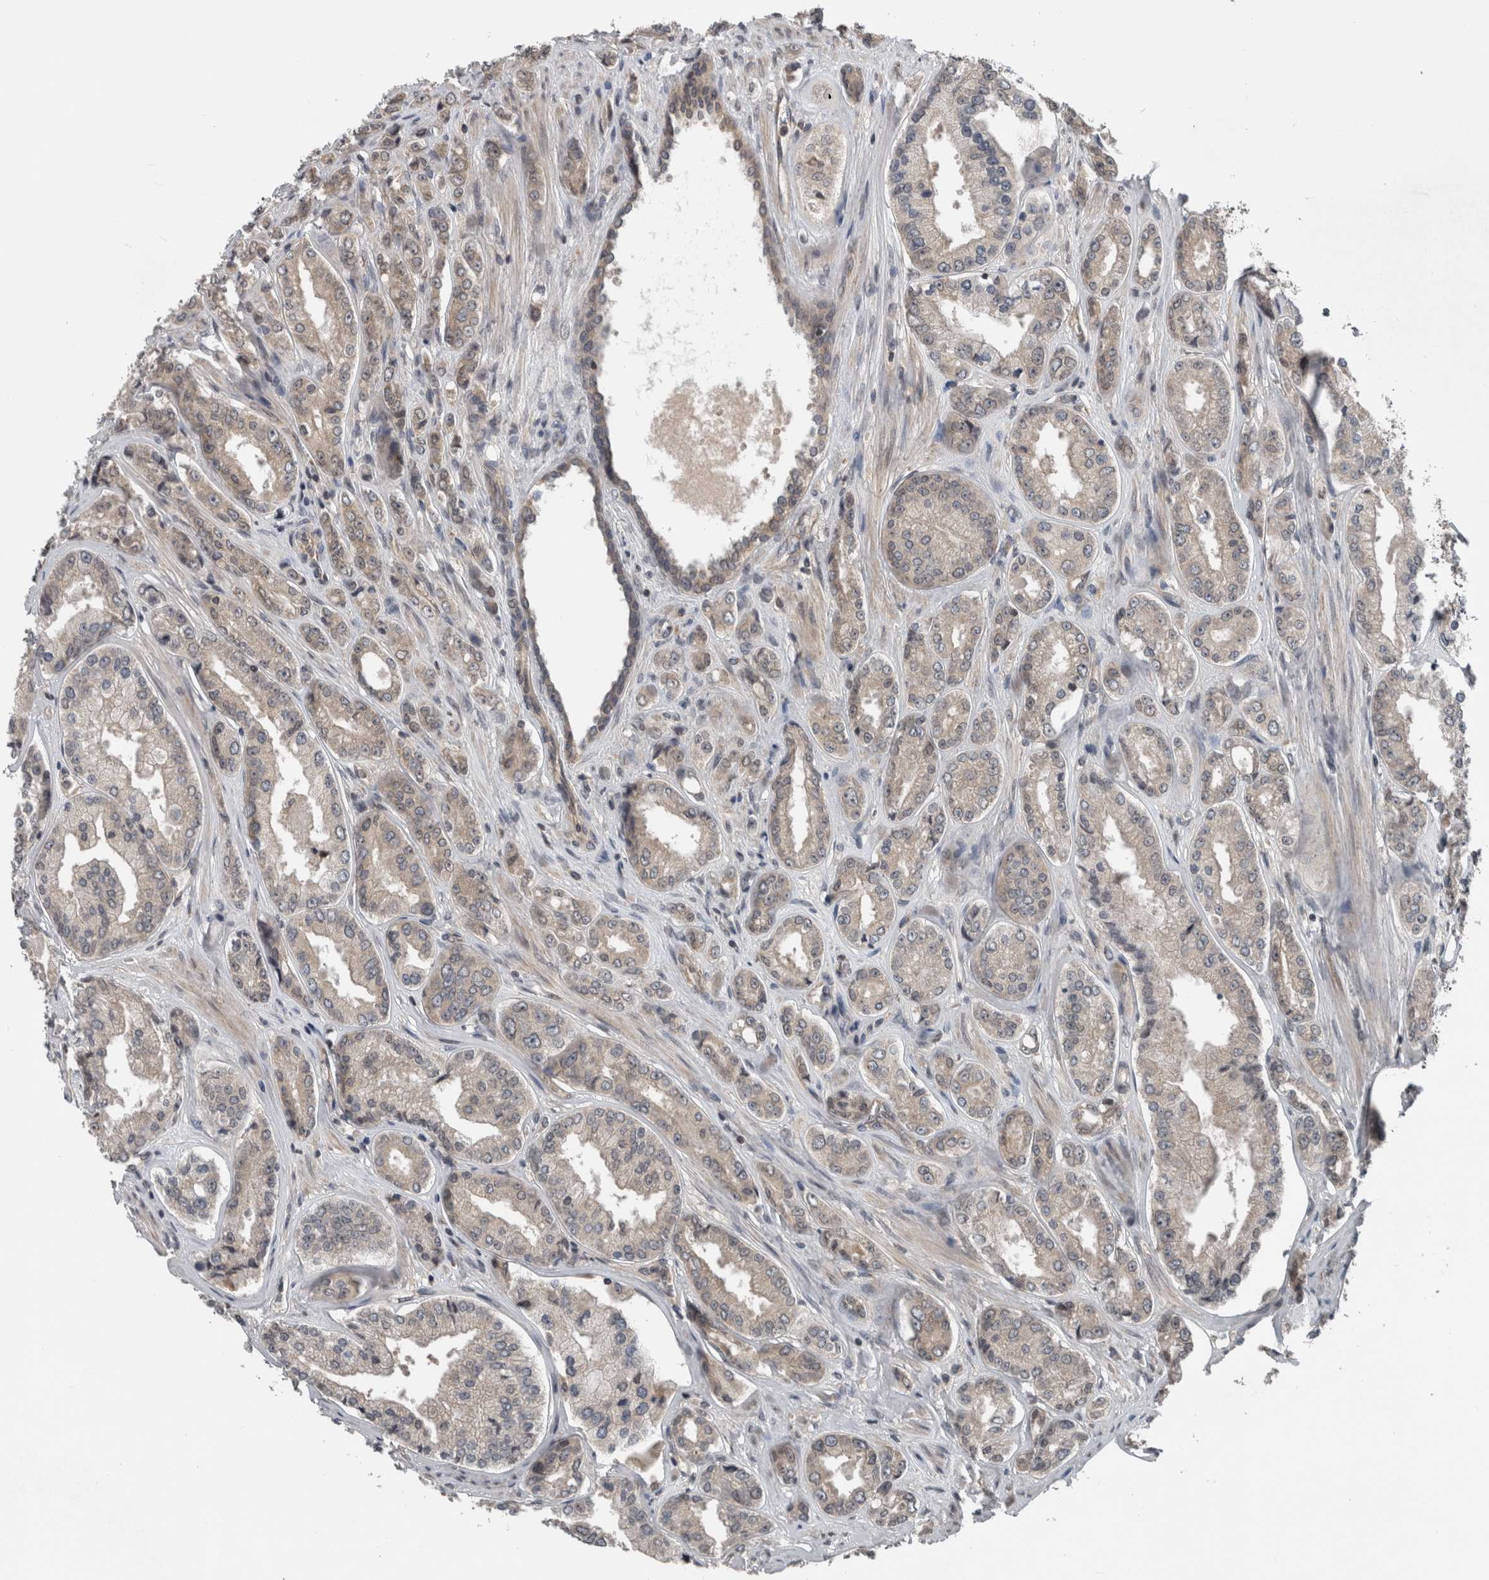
{"staining": {"intensity": "negative", "quantity": "none", "location": "none"}, "tissue": "prostate cancer", "cell_type": "Tumor cells", "image_type": "cancer", "snomed": [{"axis": "morphology", "description": "Adenocarcinoma, High grade"}, {"axis": "topography", "description": "Prostate"}], "caption": "Photomicrograph shows no protein staining in tumor cells of prostate high-grade adenocarcinoma tissue.", "gene": "ENY2", "patient": {"sex": "male", "age": 61}}